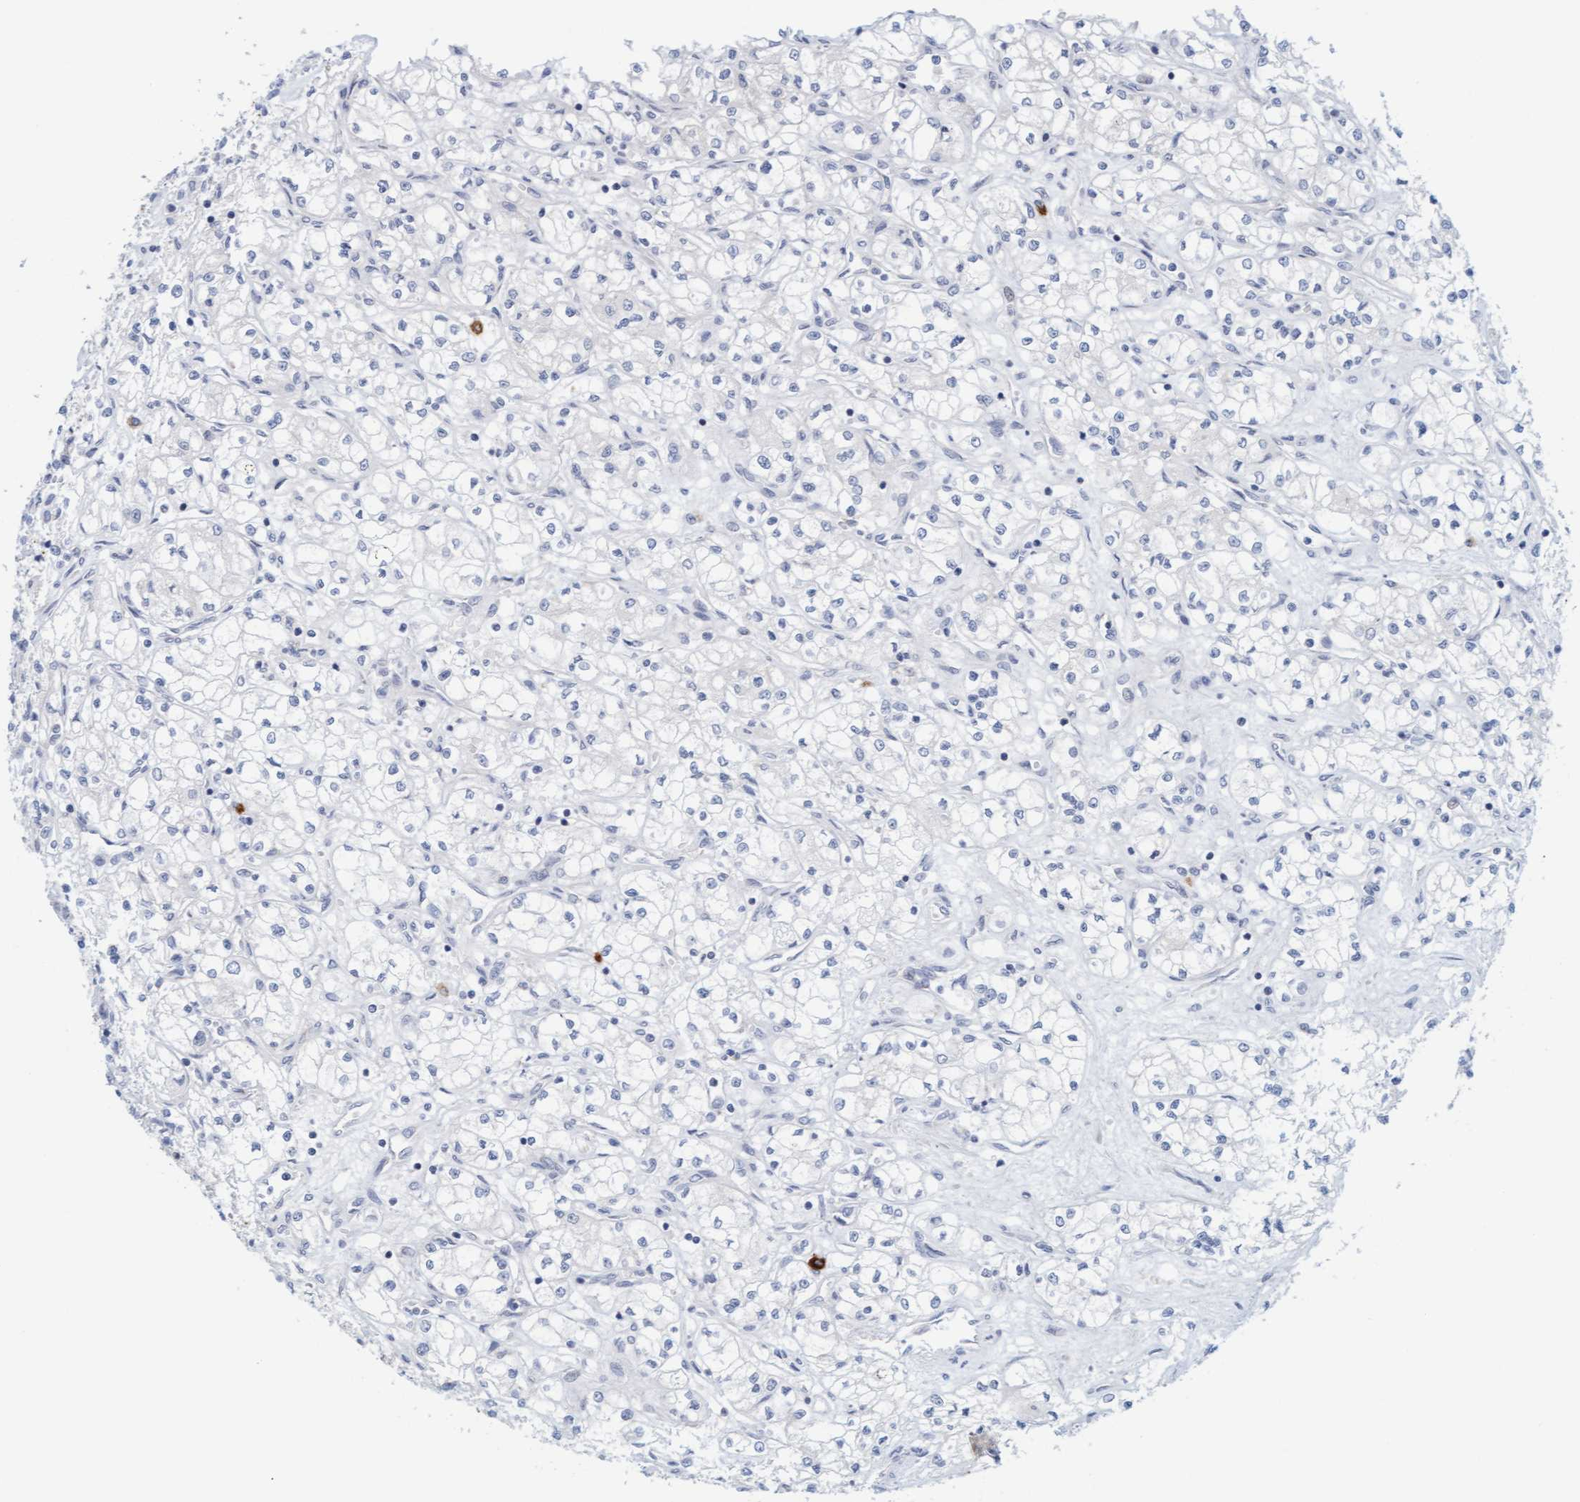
{"staining": {"intensity": "negative", "quantity": "none", "location": "none"}, "tissue": "renal cancer", "cell_type": "Tumor cells", "image_type": "cancer", "snomed": [{"axis": "morphology", "description": "Normal tissue, NOS"}, {"axis": "morphology", "description": "Adenocarcinoma, NOS"}, {"axis": "topography", "description": "Kidney"}], "caption": "Immunohistochemical staining of human renal cancer (adenocarcinoma) demonstrates no significant staining in tumor cells. (Stains: DAB (3,3'-diaminobenzidine) IHC with hematoxylin counter stain, Microscopy: brightfield microscopy at high magnification).", "gene": "CPA3", "patient": {"sex": "male", "age": 59}}